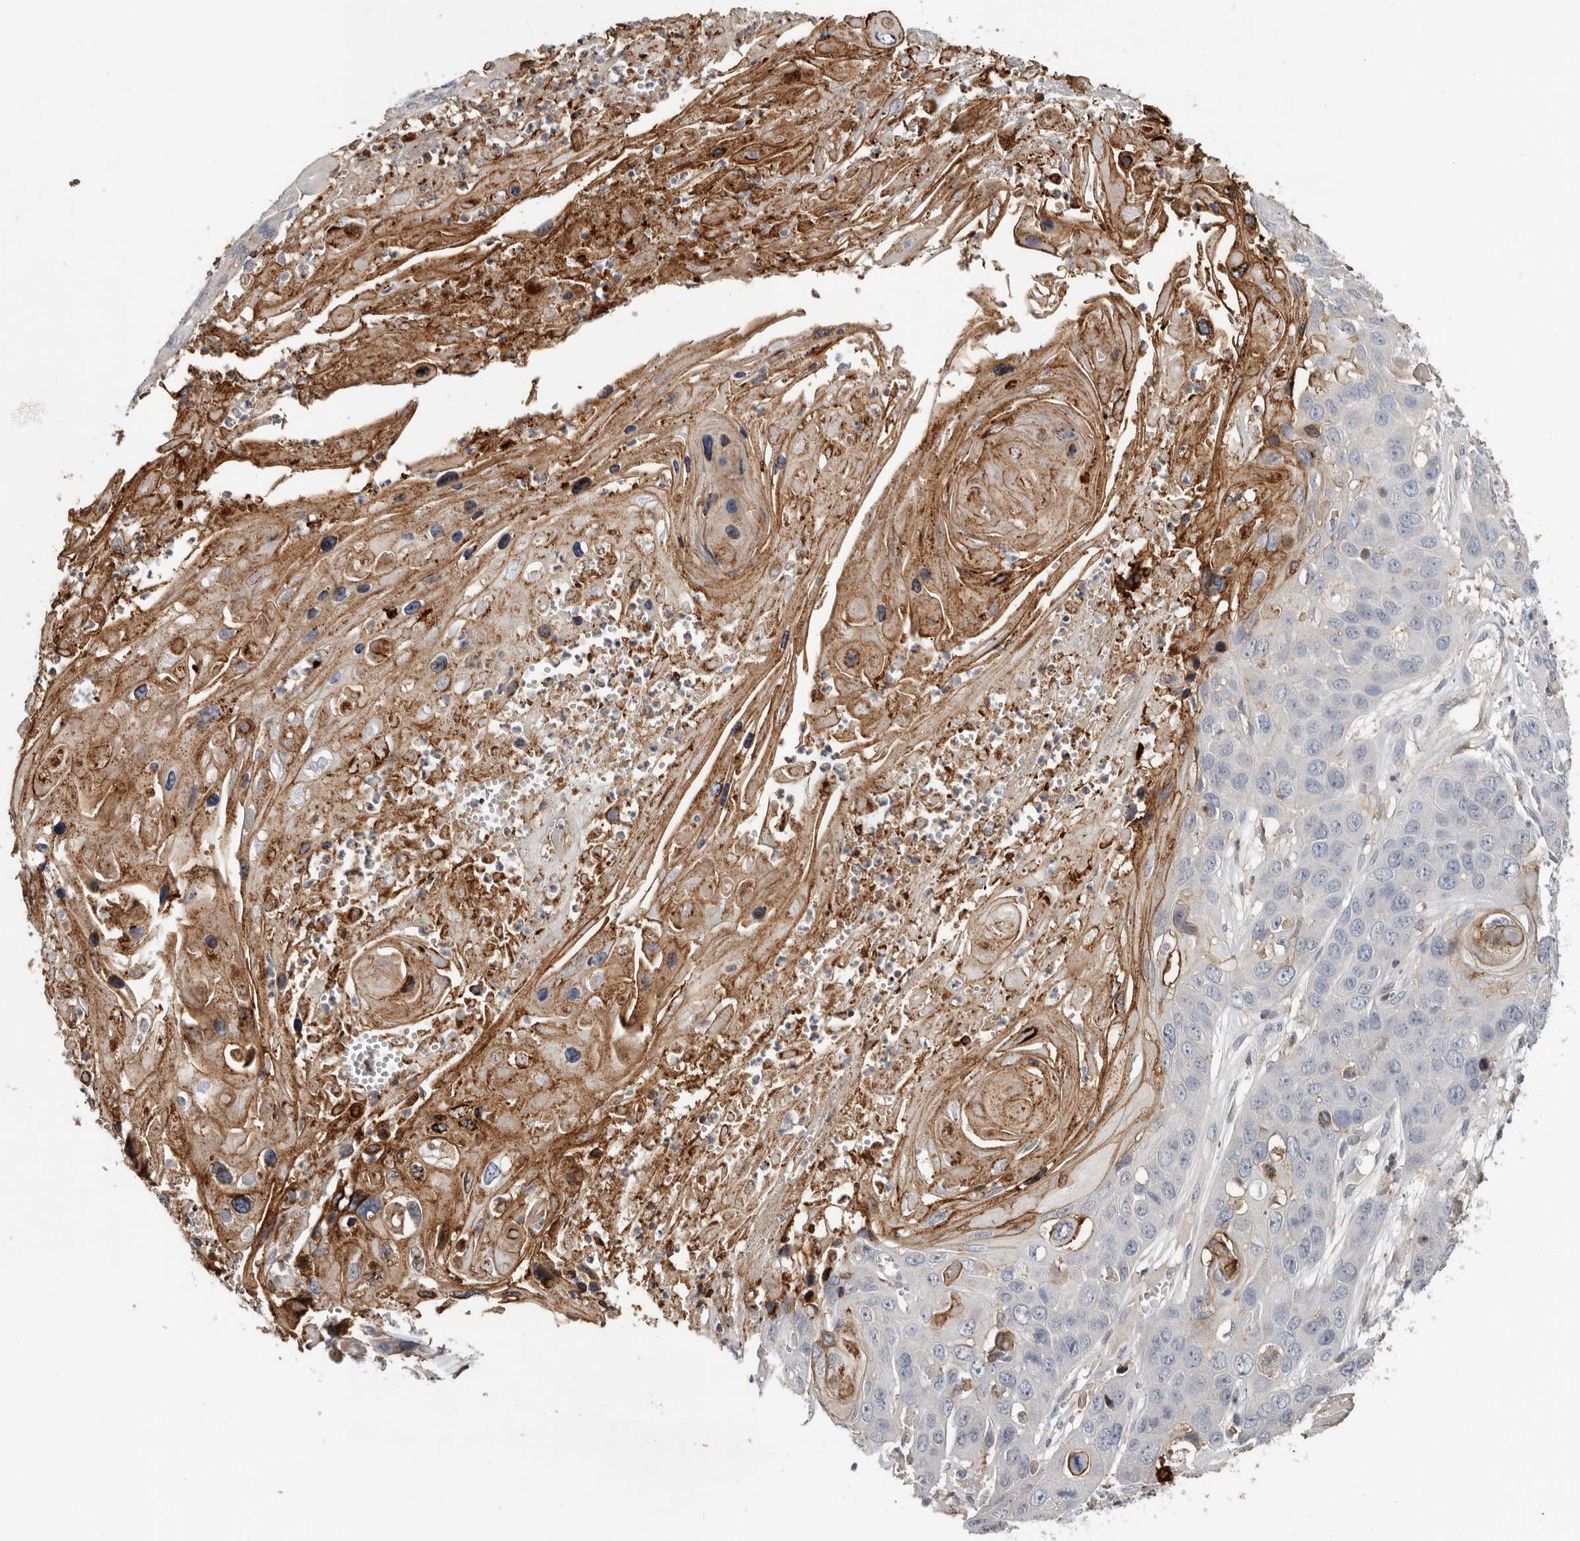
{"staining": {"intensity": "moderate", "quantity": "25%-75%", "location": "cytoplasmic/membranous"}, "tissue": "skin cancer", "cell_type": "Tumor cells", "image_type": "cancer", "snomed": [{"axis": "morphology", "description": "Squamous cell carcinoma, NOS"}, {"axis": "topography", "description": "Skin"}], "caption": "DAB (3,3'-diaminobenzidine) immunohistochemical staining of human squamous cell carcinoma (skin) exhibits moderate cytoplasmic/membranous protein expression in about 25%-75% of tumor cells.", "gene": "KIF26B", "patient": {"sex": "male", "age": 55}}